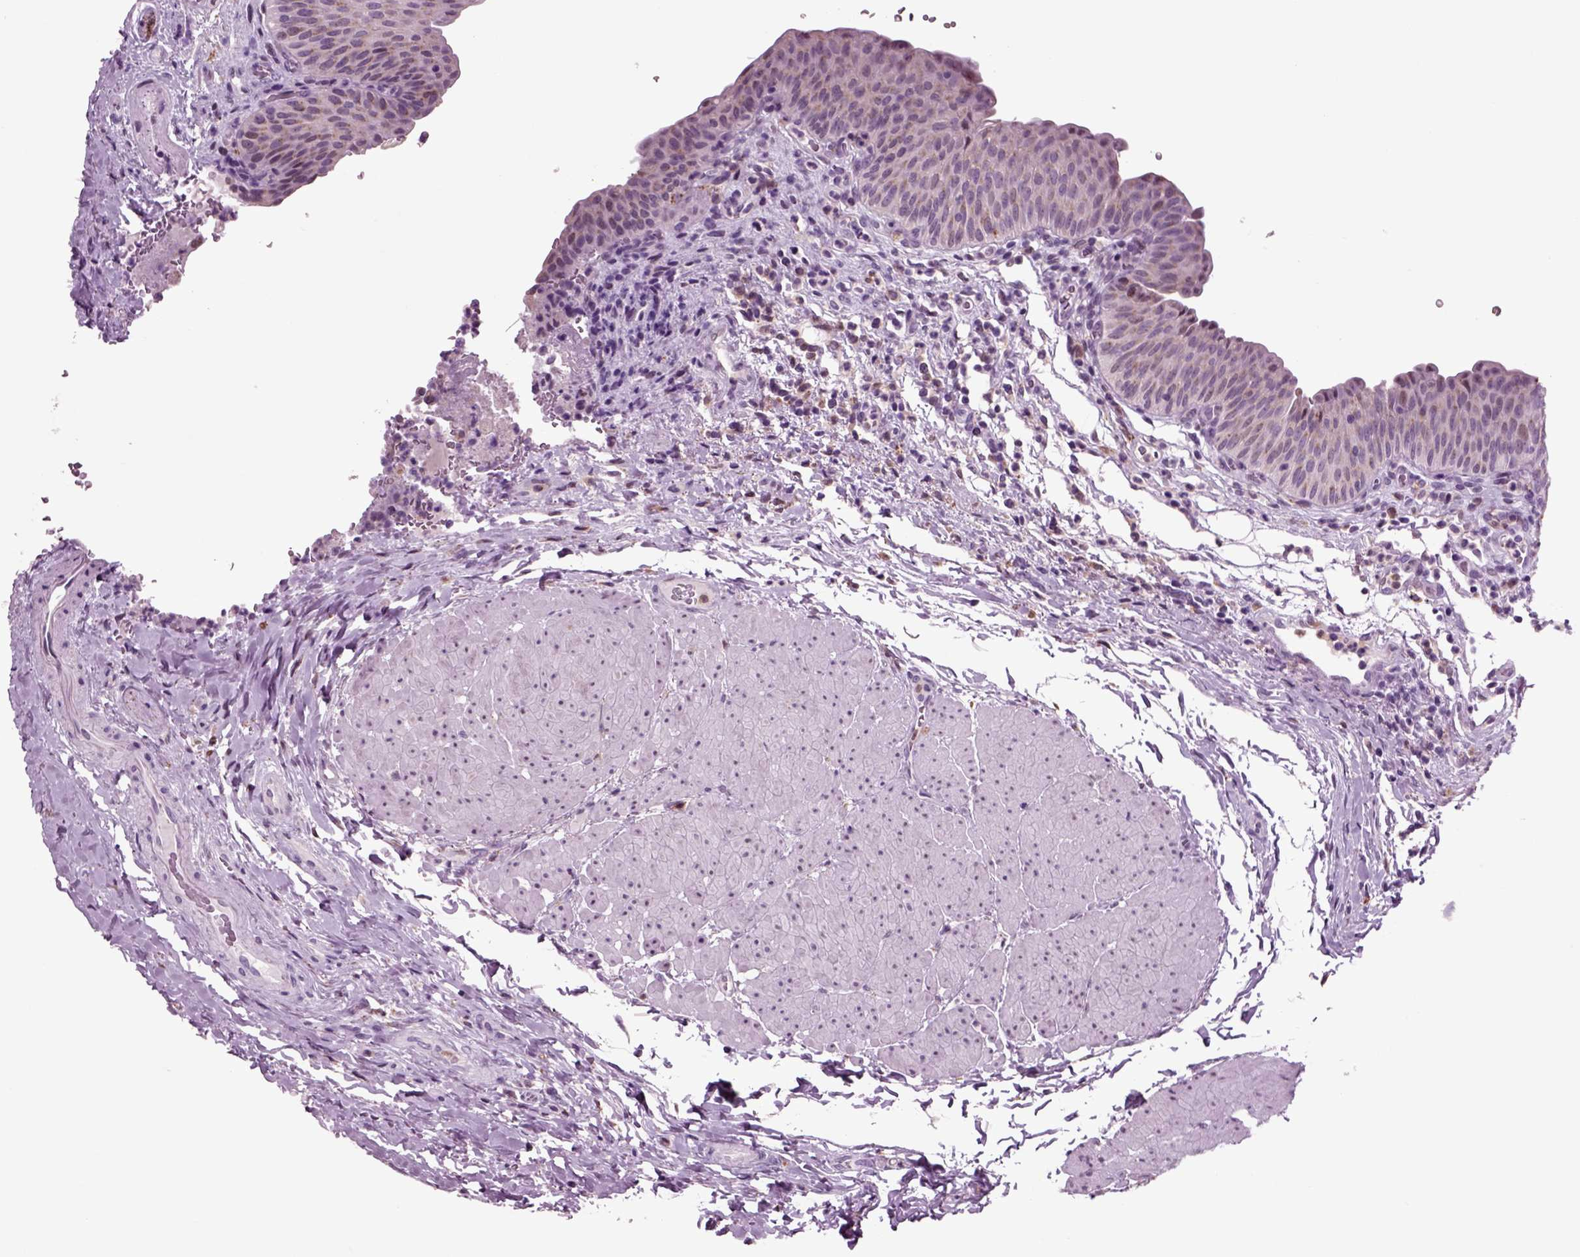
{"staining": {"intensity": "negative", "quantity": "none", "location": "none"}, "tissue": "urinary bladder", "cell_type": "Urothelial cells", "image_type": "normal", "snomed": [{"axis": "morphology", "description": "Normal tissue, NOS"}, {"axis": "topography", "description": "Urinary bladder"}], "caption": "IHC of unremarkable human urinary bladder displays no positivity in urothelial cells.", "gene": "CHGB", "patient": {"sex": "male", "age": 66}}